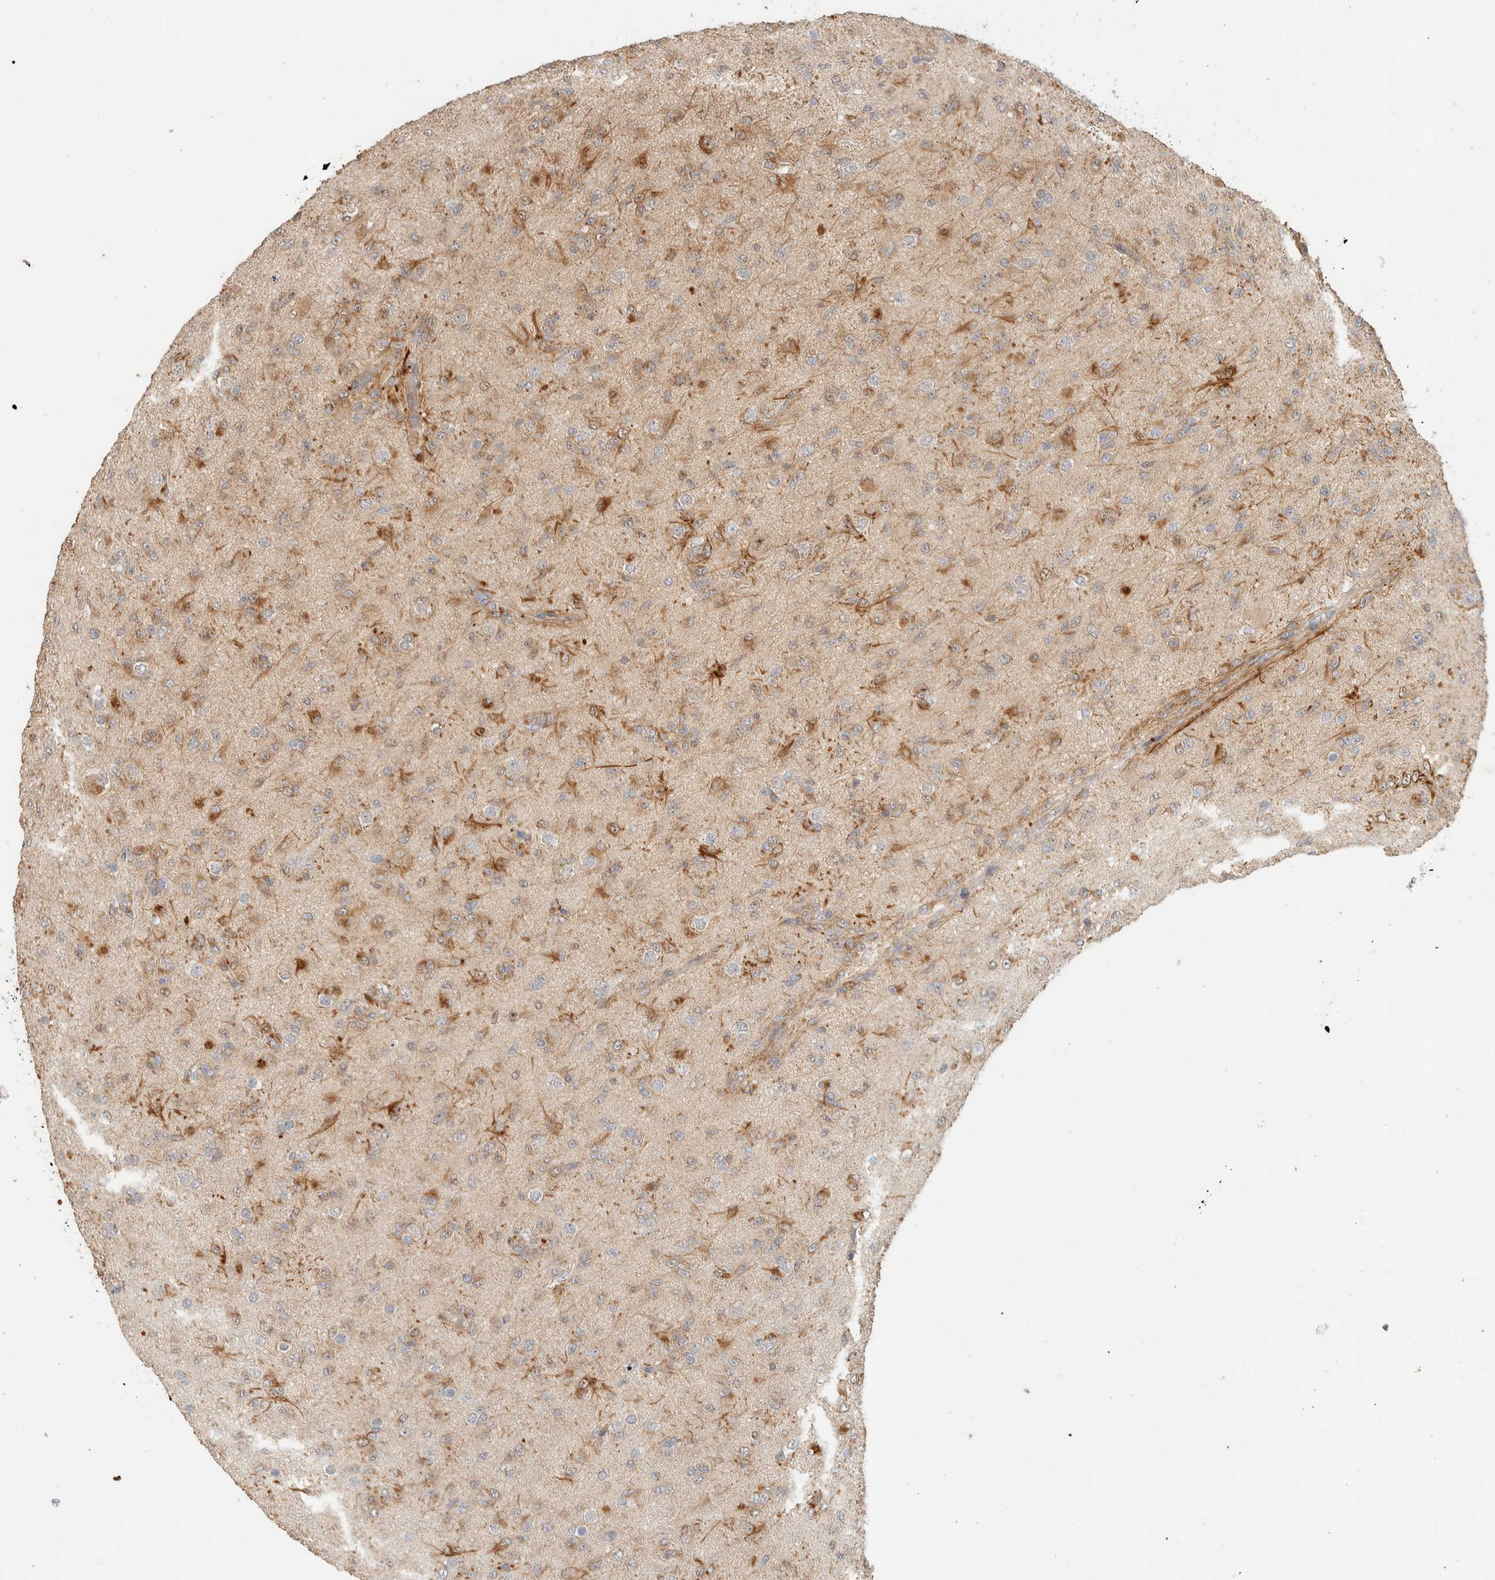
{"staining": {"intensity": "moderate", "quantity": ">75%", "location": "cytoplasmic/membranous"}, "tissue": "glioma", "cell_type": "Tumor cells", "image_type": "cancer", "snomed": [{"axis": "morphology", "description": "Glioma, malignant, Low grade"}, {"axis": "topography", "description": "Brain"}], "caption": "Glioma stained with DAB (3,3'-diaminobenzidine) IHC shows medium levels of moderate cytoplasmic/membranous staining in approximately >75% of tumor cells.", "gene": "PDE7B", "patient": {"sex": "male", "age": 65}}